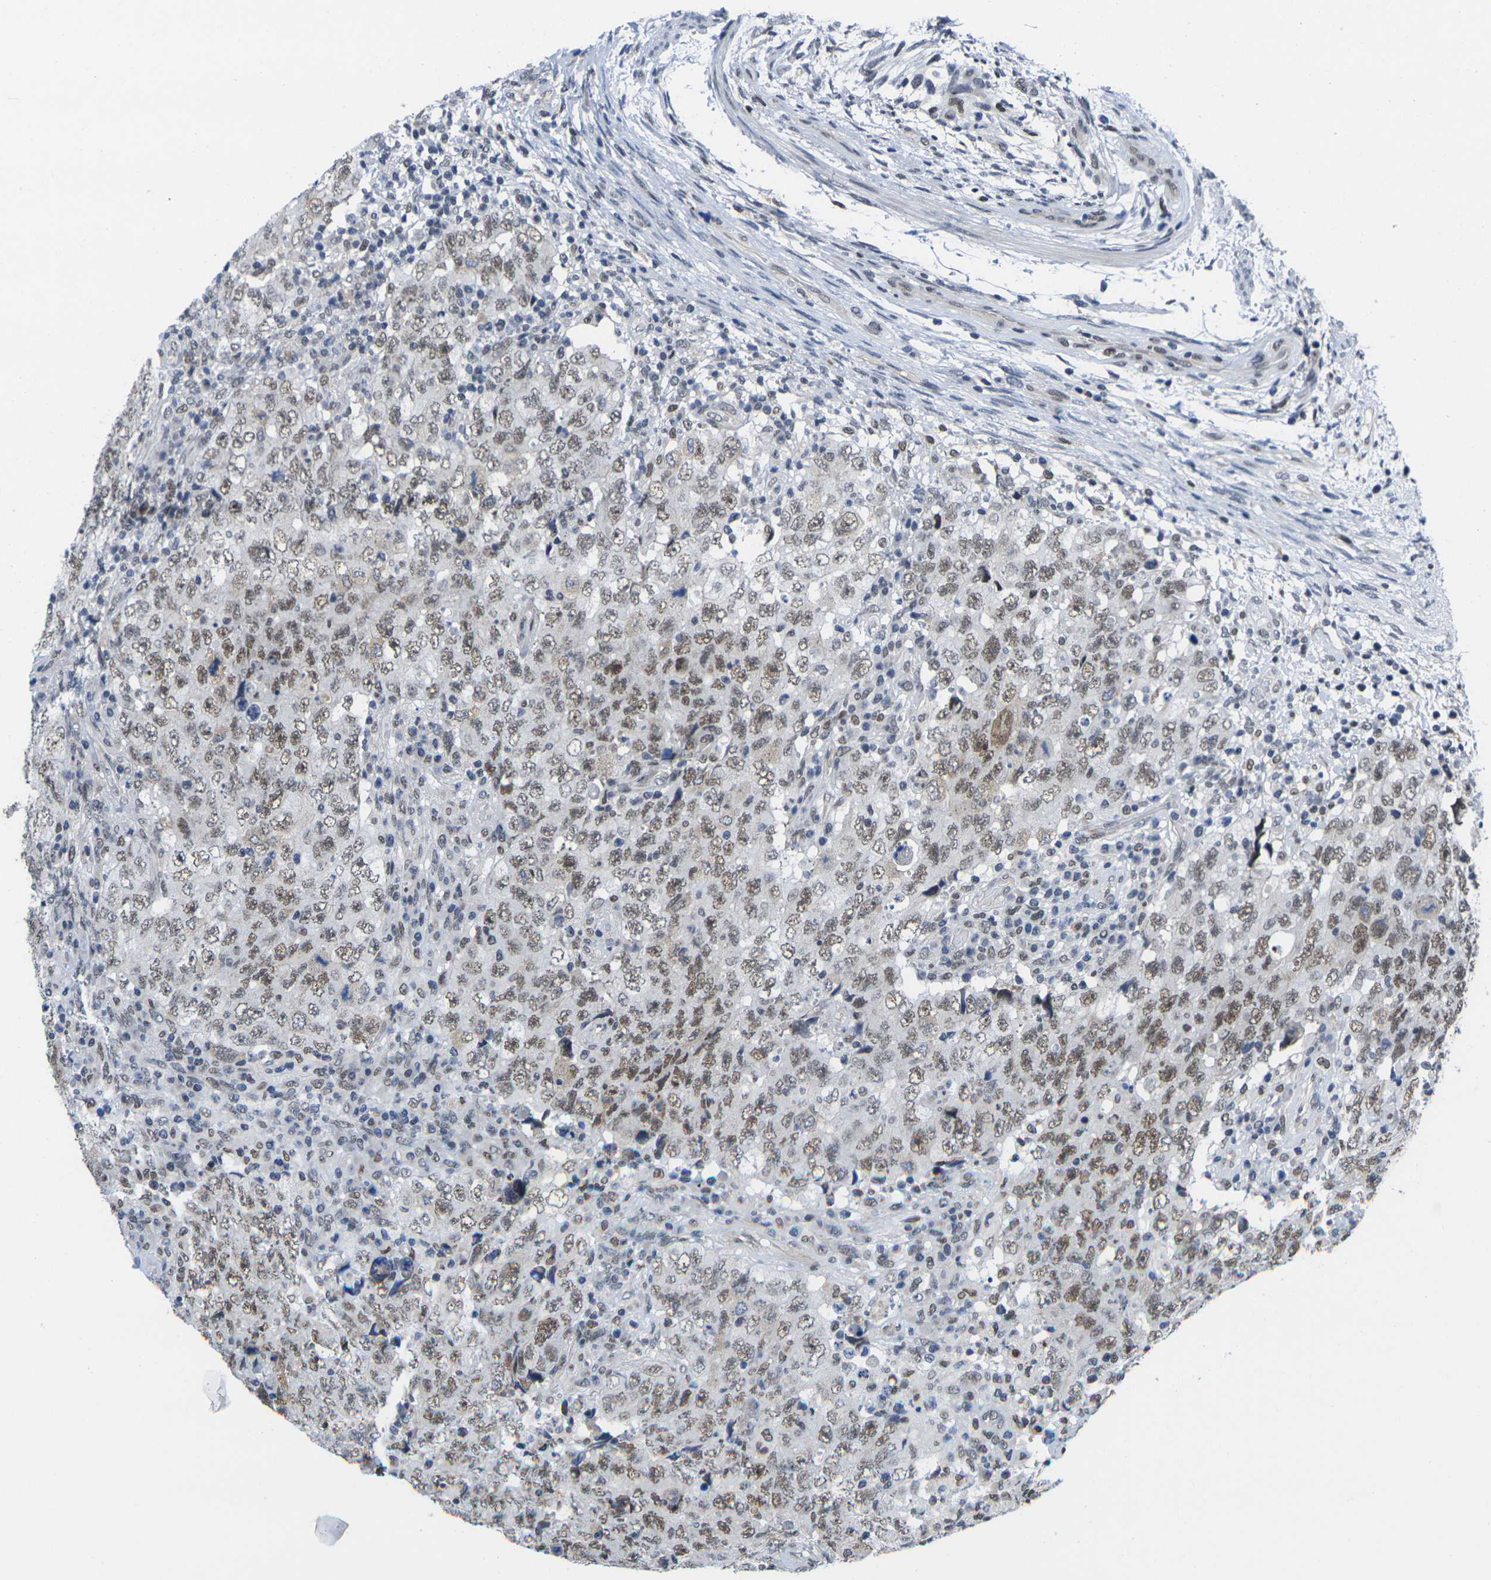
{"staining": {"intensity": "moderate", "quantity": ">75%", "location": "nuclear"}, "tissue": "testis cancer", "cell_type": "Tumor cells", "image_type": "cancer", "snomed": [{"axis": "morphology", "description": "Carcinoma, Embryonal, NOS"}, {"axis": "topography", "description": "Testis"}], "caption": "Immunohistochemistry (IHC) (DAB (3,3'-diaminobenzidine)) staining of human testis cancer displays moderate nuclear protein positivity in approximately >75% of tumor cells. Using DAB (3,3'-diaminobenzidine) (brown) and hematoxylin (blue) stains, captured at high magnification using brightfield microscopy.", "gene": "RBM7", "patient": {"sex": "male", "age": 26}}